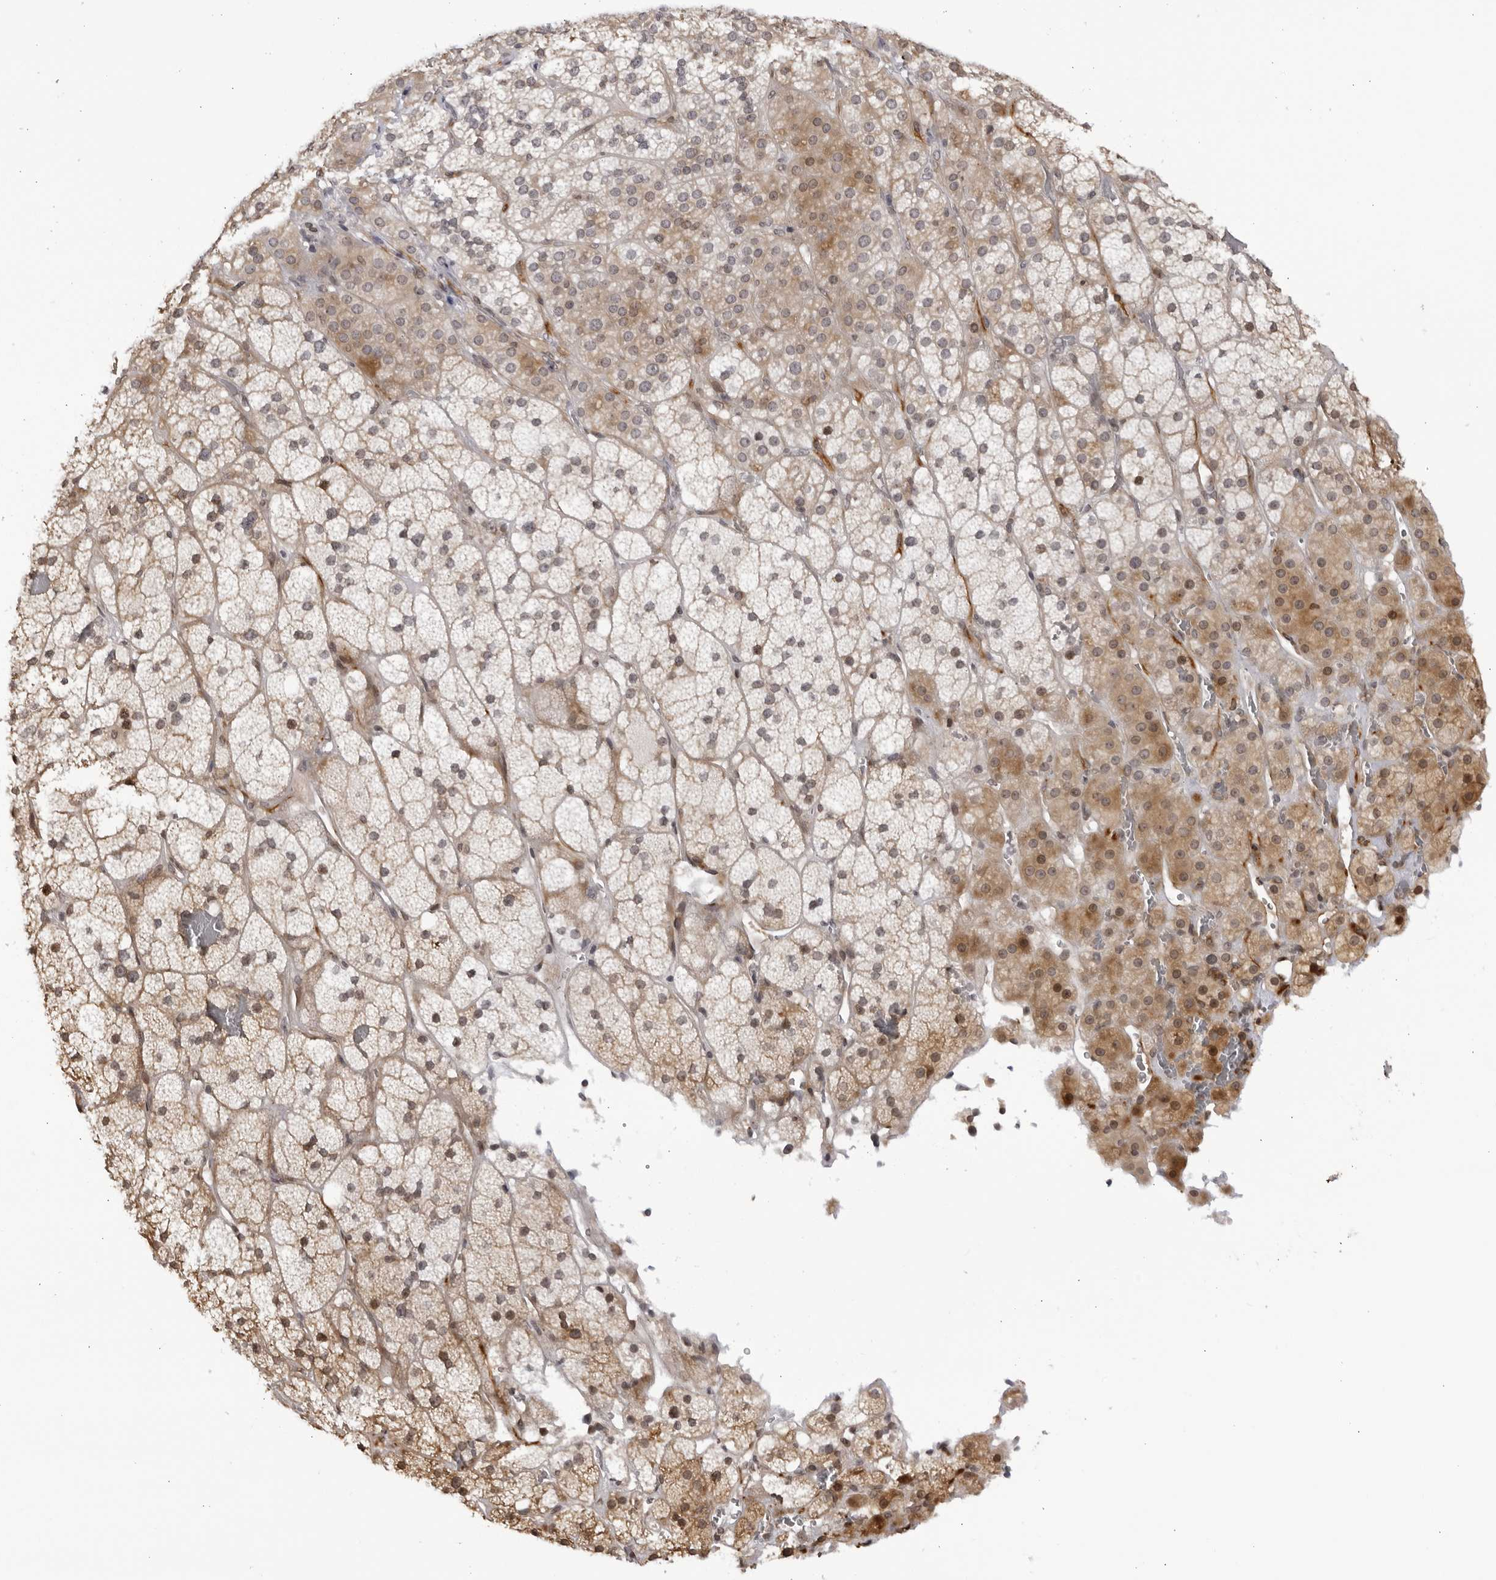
{"staining": {"intensity": "moderate", "quantity": "25%-75%", "location": "cytoplasmic/membranous"}, "tissue": "adrenal gland", "cell_type": "Glandular cells", "image_type": "normal", "snomed": [{"axis": "morphology", "description": "Normal tissue, NOS"}, {"axis": "topography", "description": "Adrenal gland"}], "caption": "DAB immunohistochemical staining of benign adrenal gland reveals moderate cytoplasmic/membranous protein positivity in approximately 25%-75% of glandular cells.", "gene": "CNBD1", "patient": {"sex": "male", "age": 57}}